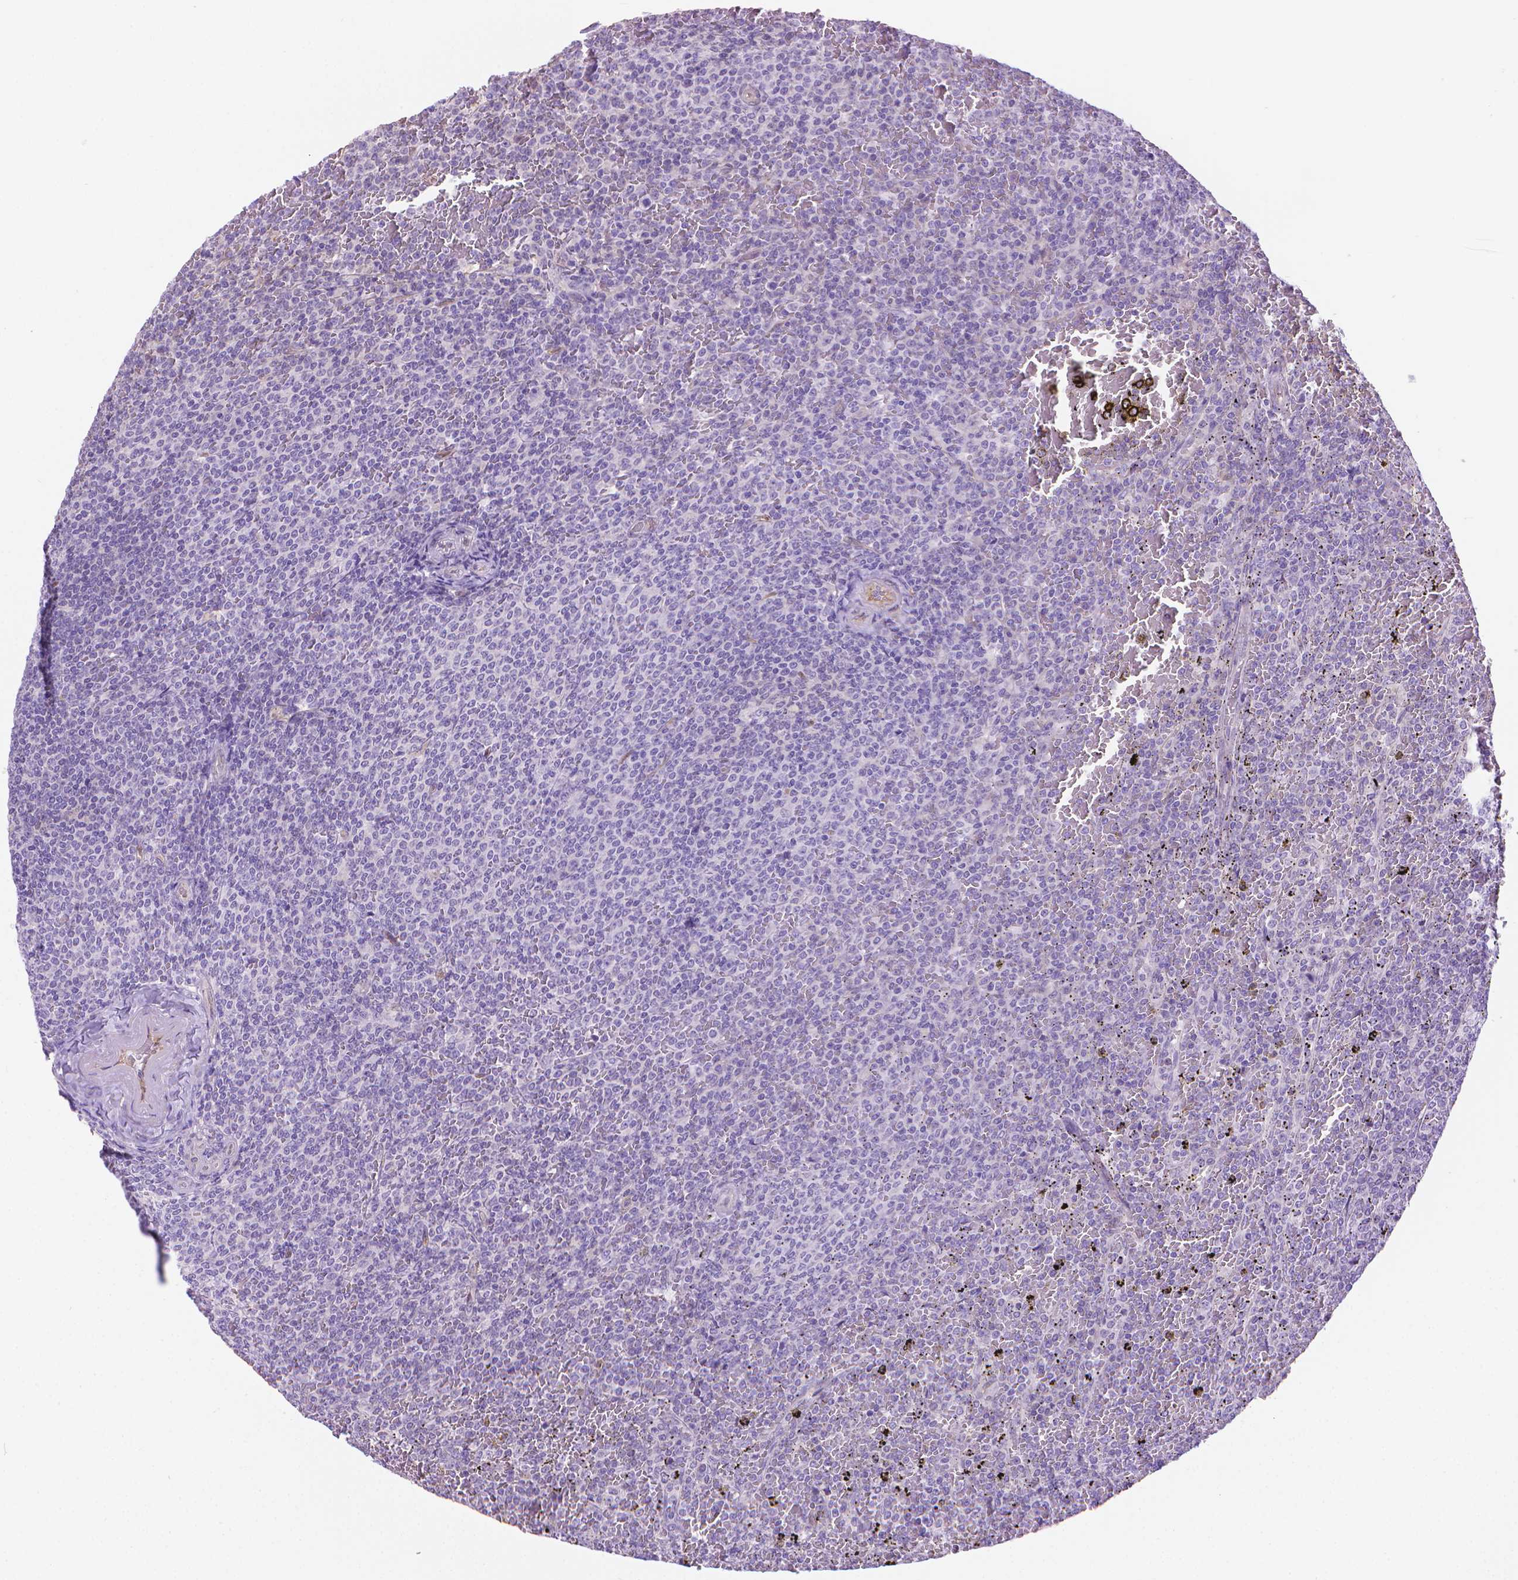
{"staining": {"intensity": "negative", "quantity": "none", "location": "none"}, "tissue": "lymphoma", "cell_type": "Tumor cells", "image_type": "cancer", "snomed": [{"axis": "morphology", "description": "Malignant lymphoma, non-Hodgkin's type, Low grade"}, {"axis": "topography", "description": "Spleen"}], "caption": "An image of human lymphoma is negative for staining in tumor cells.", "gene": "CLIC4", "patient": {"sex": "female", "age": 77}}